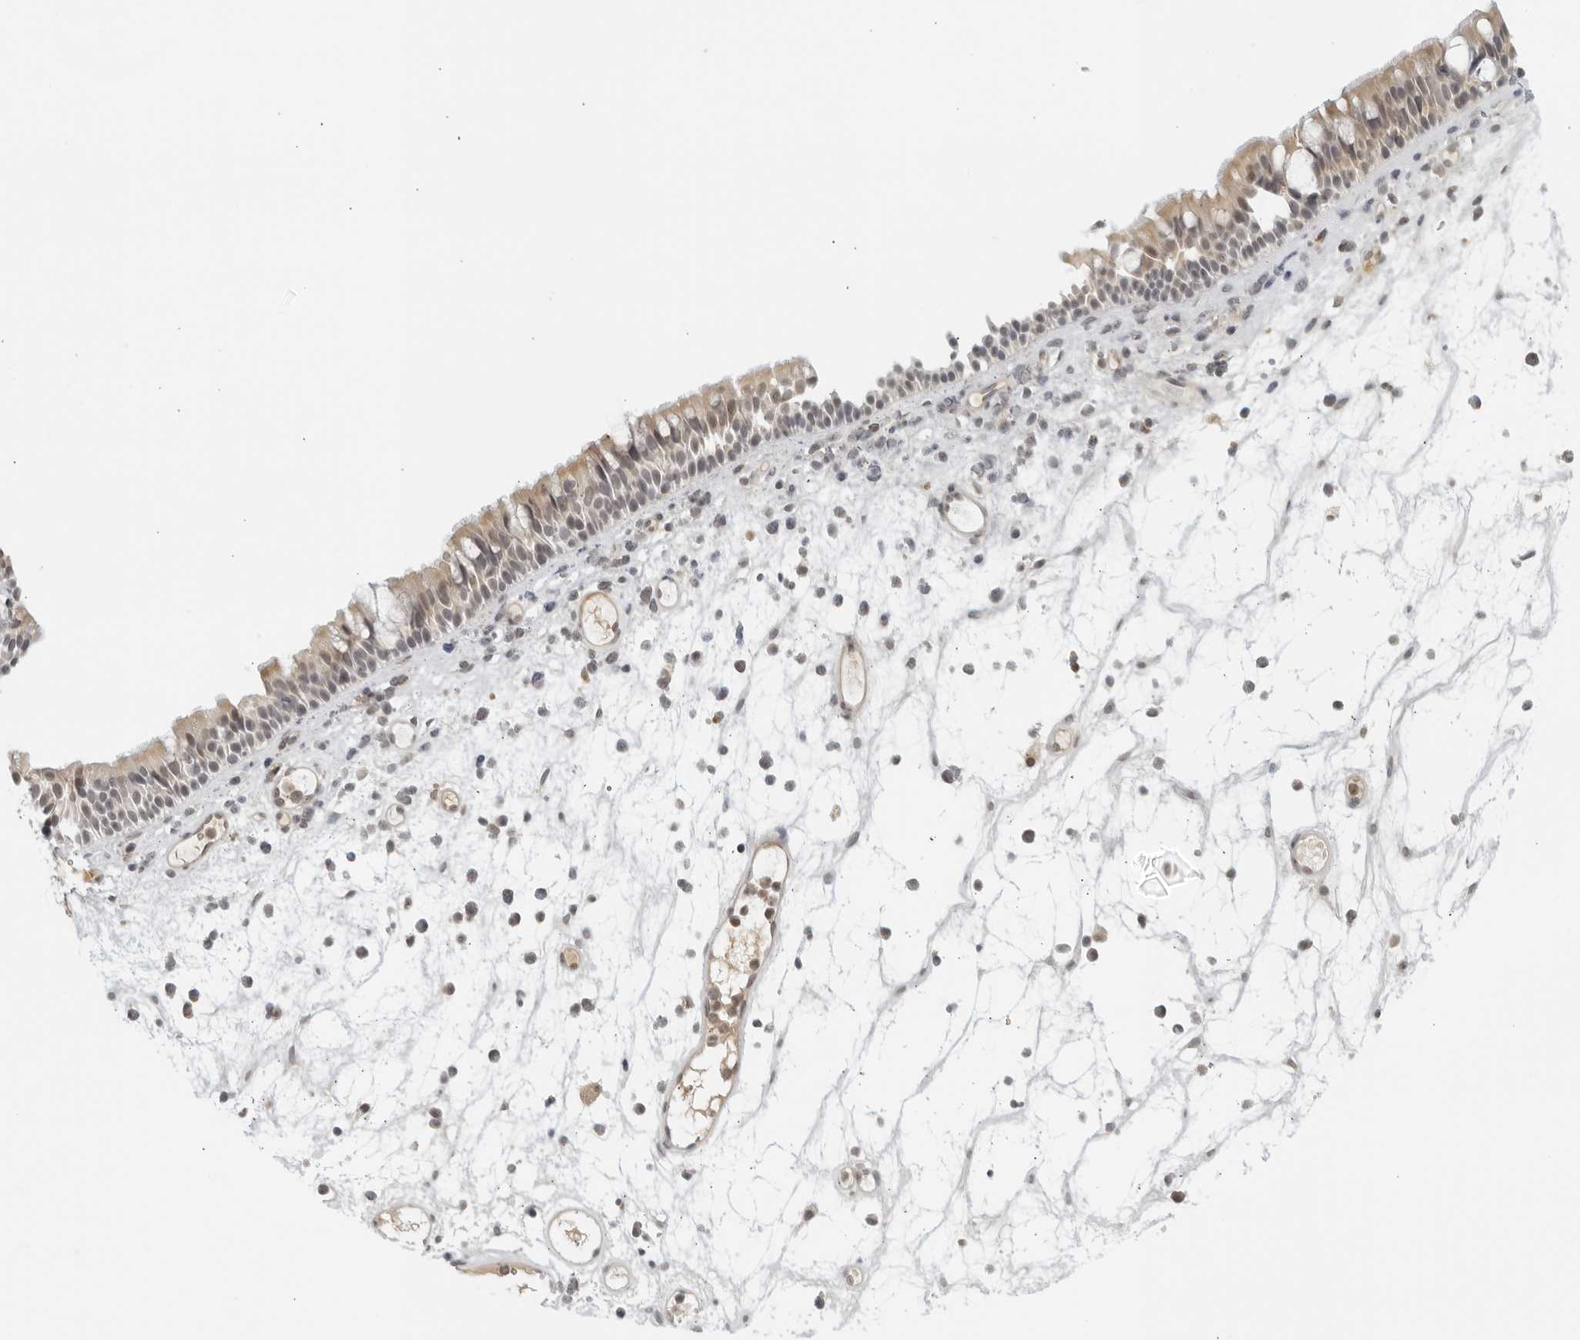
{"staining": {"intensity": "weak", "quantity": "25%-75%", "location": "cytoplasmic/membranous"}, "tissue": "nasopharynx", "cell_type": "Respiratory epithelial cells", "image_type": "normal", "snomed": [{"axis": "morphology", "description": "Normal tissue, NOS"}, {"axis": "morphology", "description": "Inflammation, NOS"}, {"axis": "morphology", "description": "Malignant melanoma, Metastatic site"}, {"axis": "topography", "description": "Nasopharynx"}], "caption": "A histopathology image of human nasopharynx stained for a protein exhibits weak cytoplasmic/membranous brown staining in respiratory epithelial cells.", "gene": "RAB11FIP3", "patient": {"sex": "male", "age": 70}}